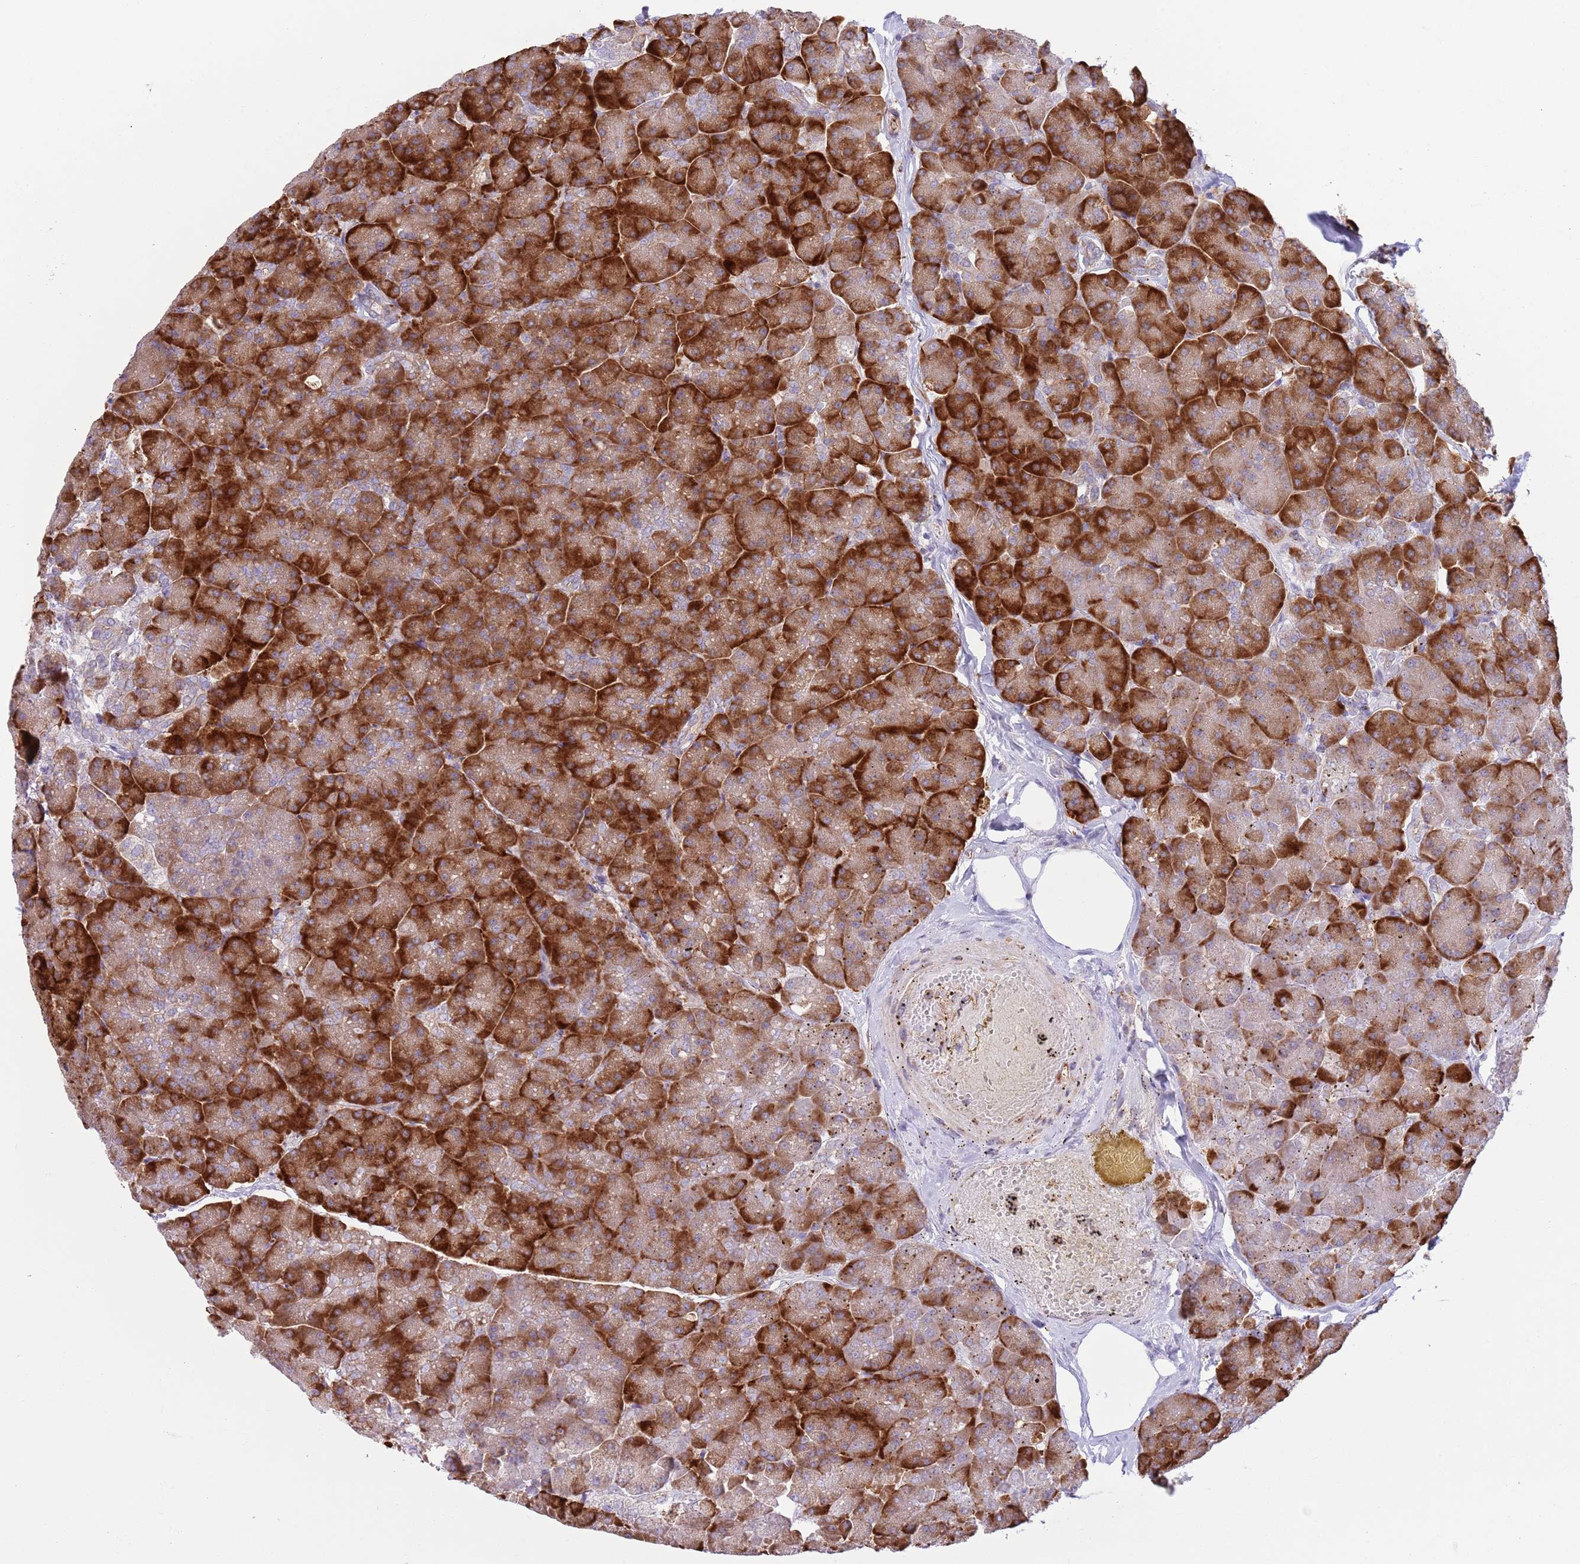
{"staining": {"intensity": "strong", "quantity": ">75%", "location": "cytoplasmic/membranous"}, "tissue": "pancreas", "cell_type": "Exocrine glandular cells", "image_type": "normal", "snomed": [{"axis": "morphology", "description": "Normal tissue, NOS"}, {"axis": "topography", "description": "Pancreas"}, {"axis": "topography", "description": "Peripheral nerve tissue"}], "caption": "Human pancreas stained with a brown dye displays strong cytoplasmic/membranous positive expression in about >75% of exocrine glandular cells.", "gene": "C20orf96", "patient": {"sex": "male", "age": 54}}